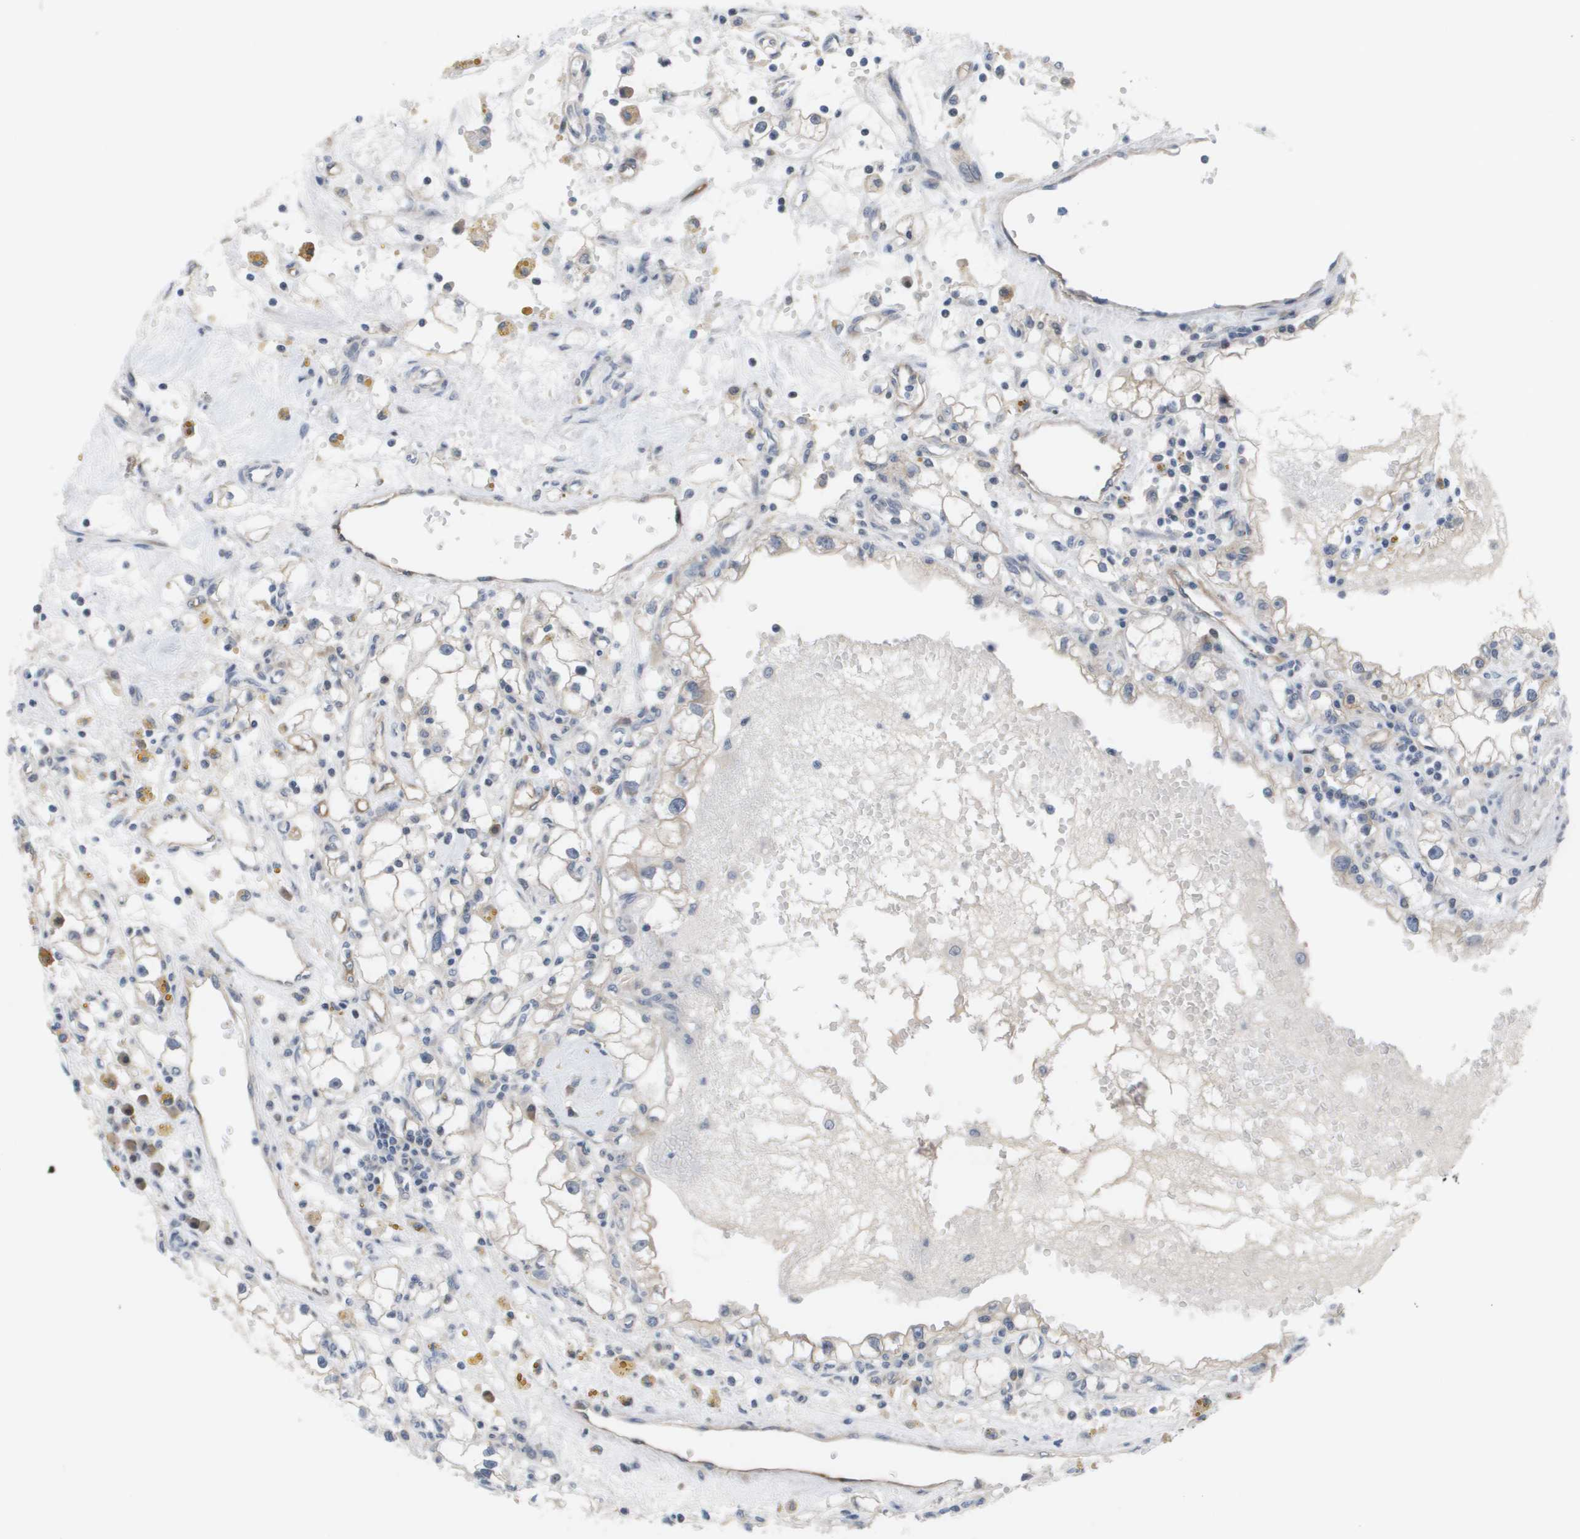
{"staining": {"intensity": "negative", "quantity": "none", "location": "none"}, "tissue": "renal cancer", "cell_type": "Tumor cells", "image_type": "cancer", "snomed": [{"axis": "morphology", "description": "Adenocarcinoma, NOS"}, {"axis": "topography", "description": "Kidney"}], "caption": "Immunohistochemistry (IHC) image of human renal adenocarcinoma stained for a protein (brown), which exhibits no positivity in tumor cells. (Stains: DAB (3,3'-diaminobenzidine) IHC with hematoxylin counter stain, Microscopy: brightfield microscopy at high magnification).", "gene": "MARCHF8", "patient": {"sex": "male", "age": 56}}